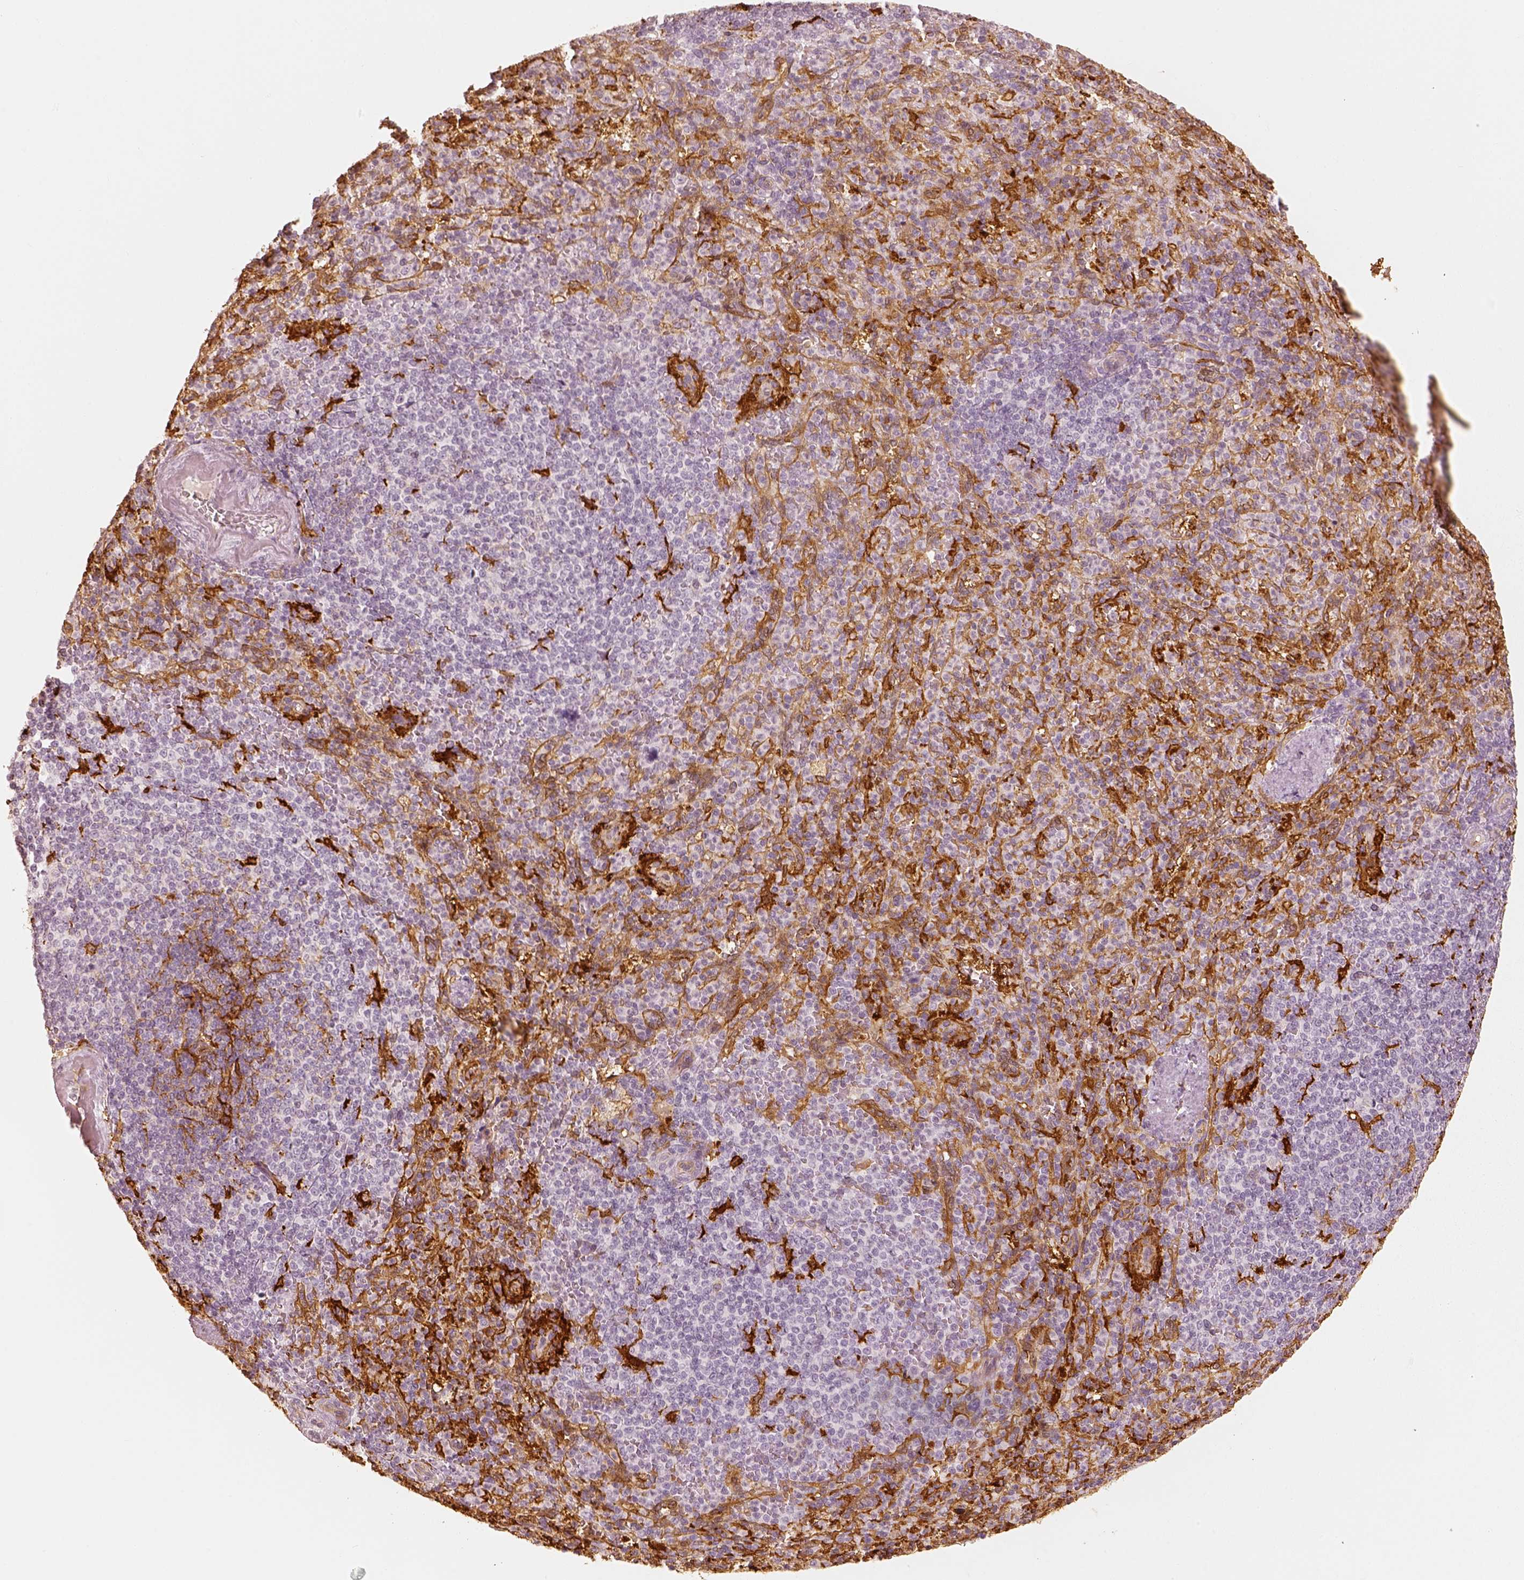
{"staining": {"intensity": "moderate", "quantity": "25%-75%", "location": "cytoplasmic/membranous"}, "tissue": "spleen", "cell_type": "Cells in red pulp", "image_type": "normal", "snomed": [{"axis": "morphology", "description": "Normal tissue, NOS"}, {"axis": "topography", "description": "Spleen"}], "caption": "There is medium levels of moderate cytoplasmic/membranous expression in cells in red pulp of benign spleen, as demonstrated by immunohistochemical staining (brown color).", "gene": "FSCN1", "patient": {"sex": "female", "age": 74}}